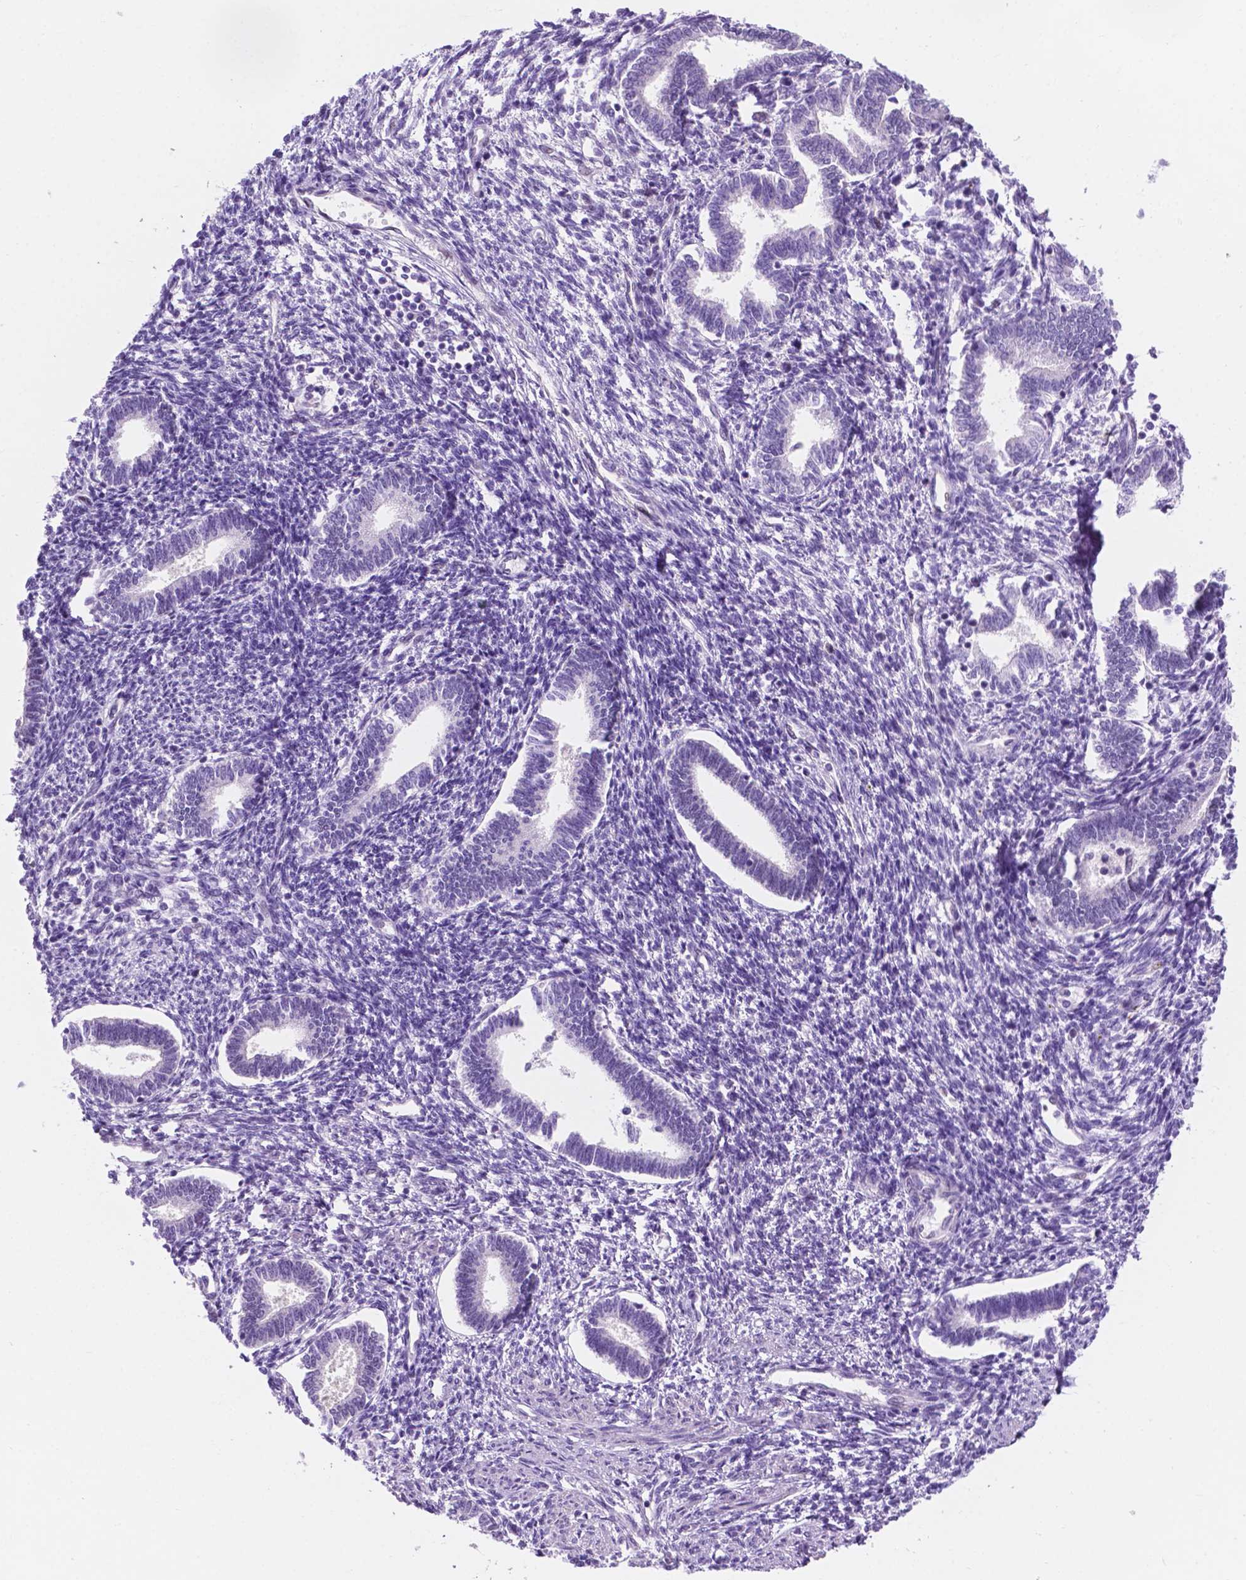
{"staining": {"intensity": "negative", "quantity": "none", "location": "none"}, "tissue": "endometrium", "cell_type": "Cells in endometrial stroma", "image_type": "normal", "snomed": [{"axis": "morphology", "description": "Normal tissue, NOS"}, {"axis": "topography", "description": "Endometrium"}], "caption": "High power microscopy photomicrograph of an immunohistochemistry (IHC) micrograph of normal endometrium, revealing no significant positivity in cells in endometrial stroma. The staining is performed using DAB (3,3'-diaminobenzidine) brown chromogen with nuclei counter-stained in using hematoxylin.", "gene": "ACY3", "patient": {"sex": "female", "age": 42}}